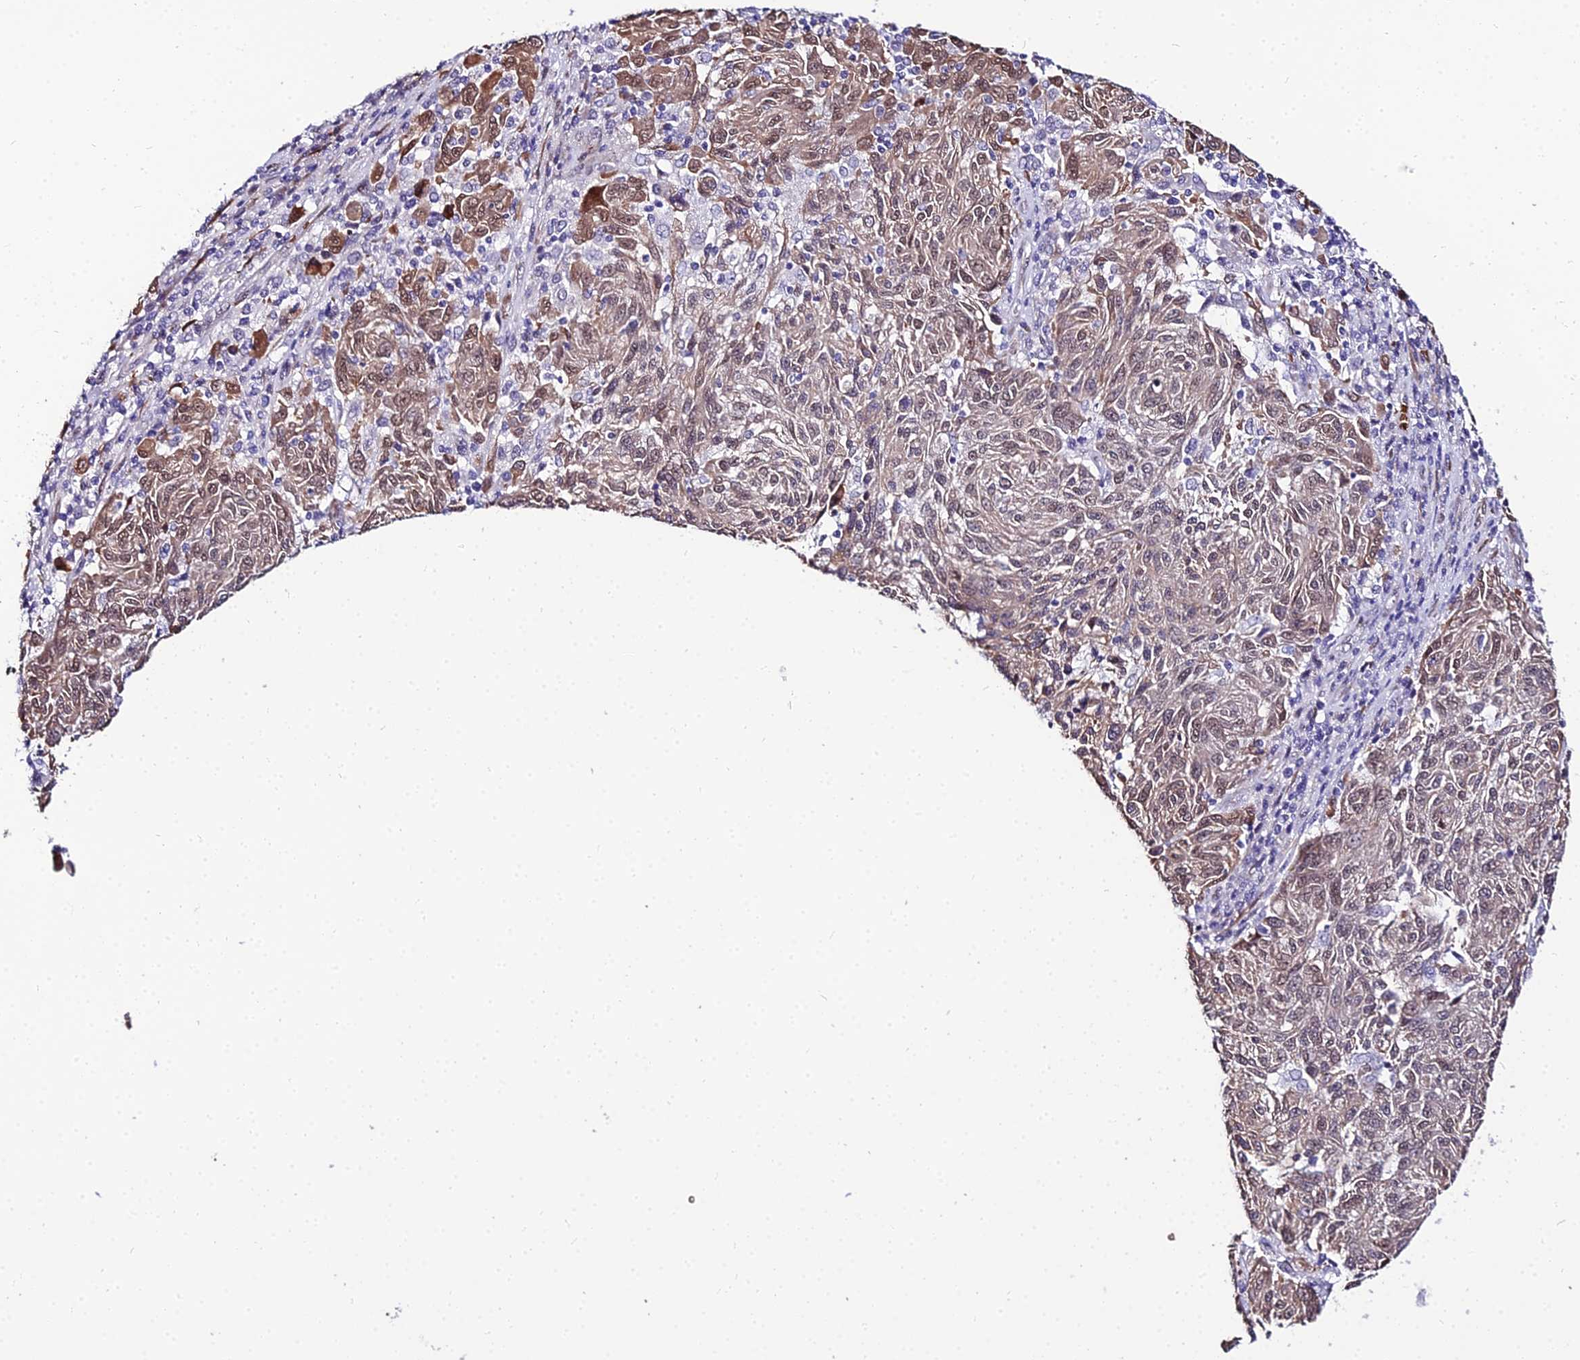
{"staining": {"intensity": "weak", "quantity": "<25%", "location": "cytoplasmic/membranous,nuclear"}, "tissue": "melanoma", "cell_type": "Tumor cells", "image_type": "cancer", "snomed": [{"axis": "morphology", "description": "Malignant melanoma, NOS"}, {"axis": "topography", "description": "Skin"}], "caption": "This is a micrograph of immunohistochemistry staining of melanoma, which shows no staining in tumor cells.", "gene": "BCL9", "patient": {"sex": "male", "age": 53}}